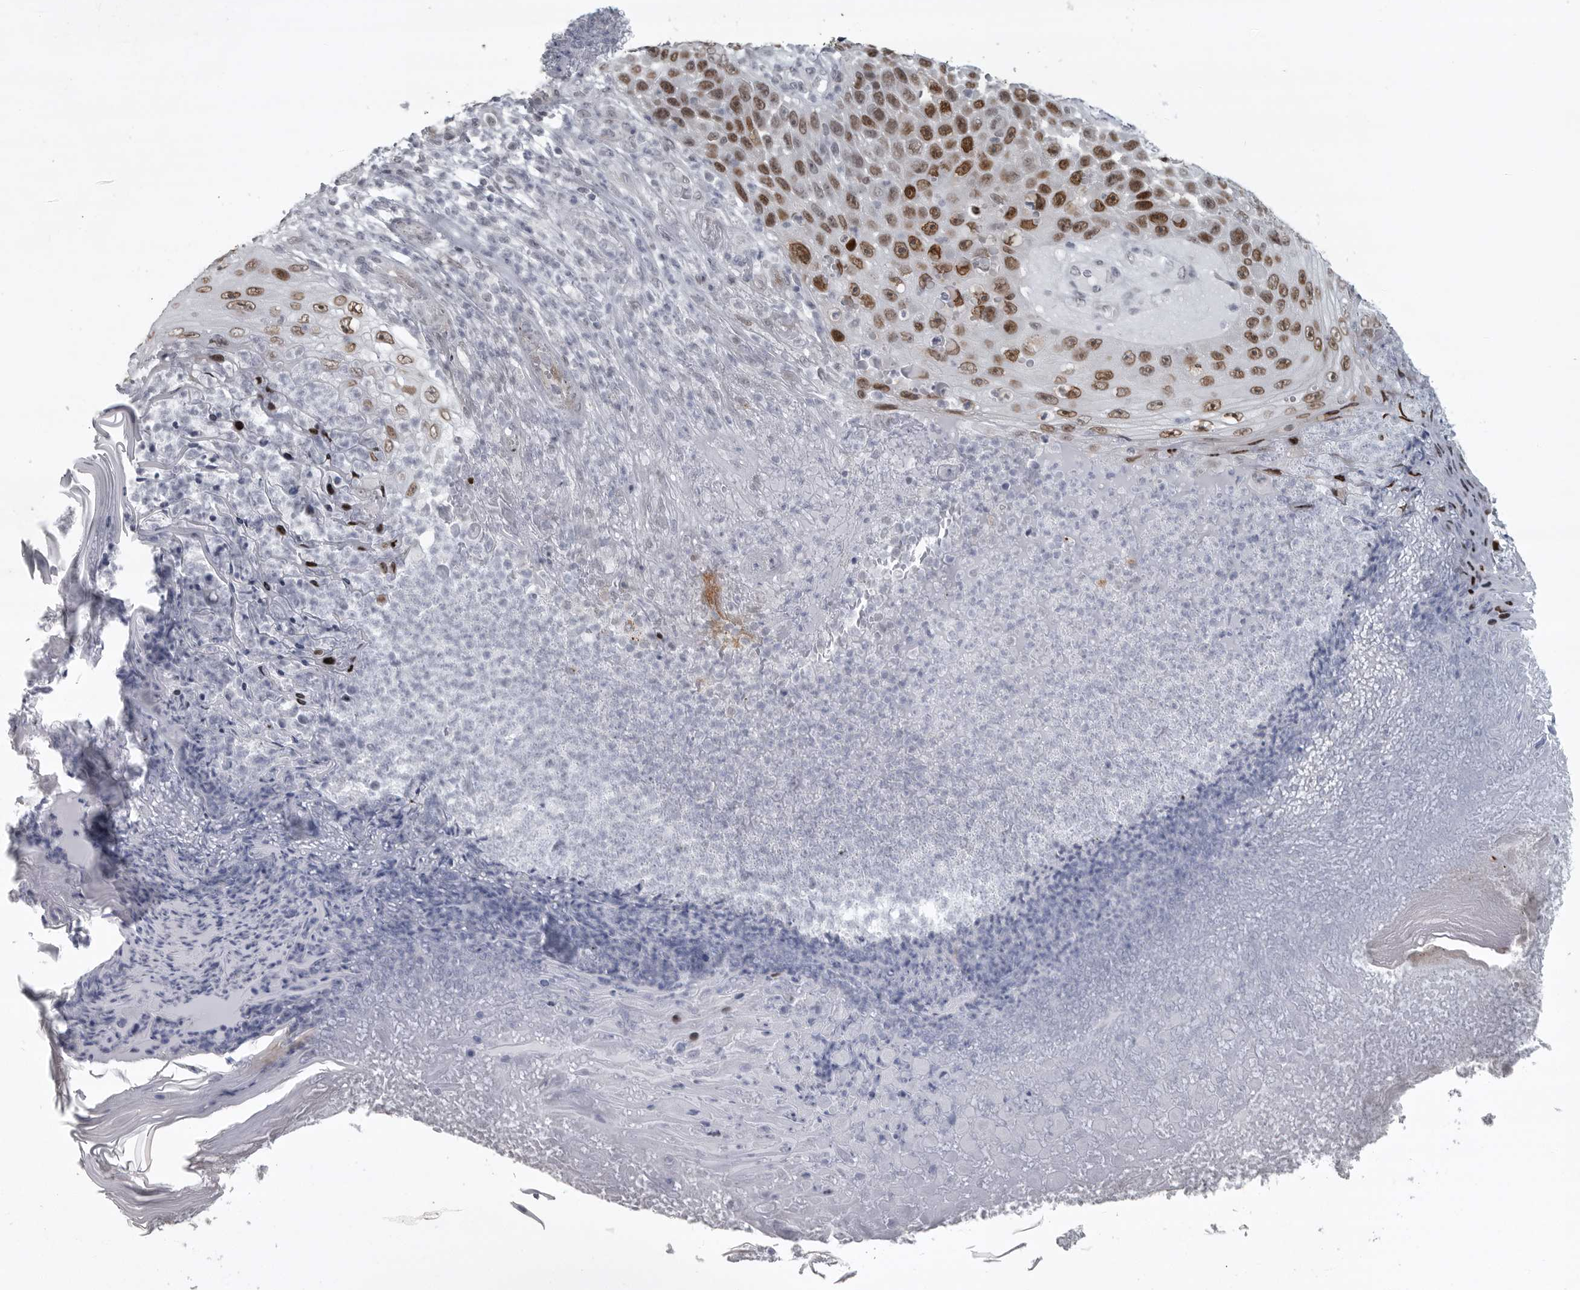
{"staining": {"intensity": "strong", "quantity": ">75%", "location": "nuclear"}, "tissue": "skin cancer", "cell_type": "Tumor cells", "image_type": "cancer", "snomed": [{"axis": "morphology", "description": "Squamous cell carcinoma, NOS"}, {"axis": "topography", "description": "Skin"}], "caption": "A high amount of strong nuclear expression is present in about >75% of tumor cells in skin cancer tissue.", "gene": "HMGN3", "patient": {"sex": "female", "age": 88}}